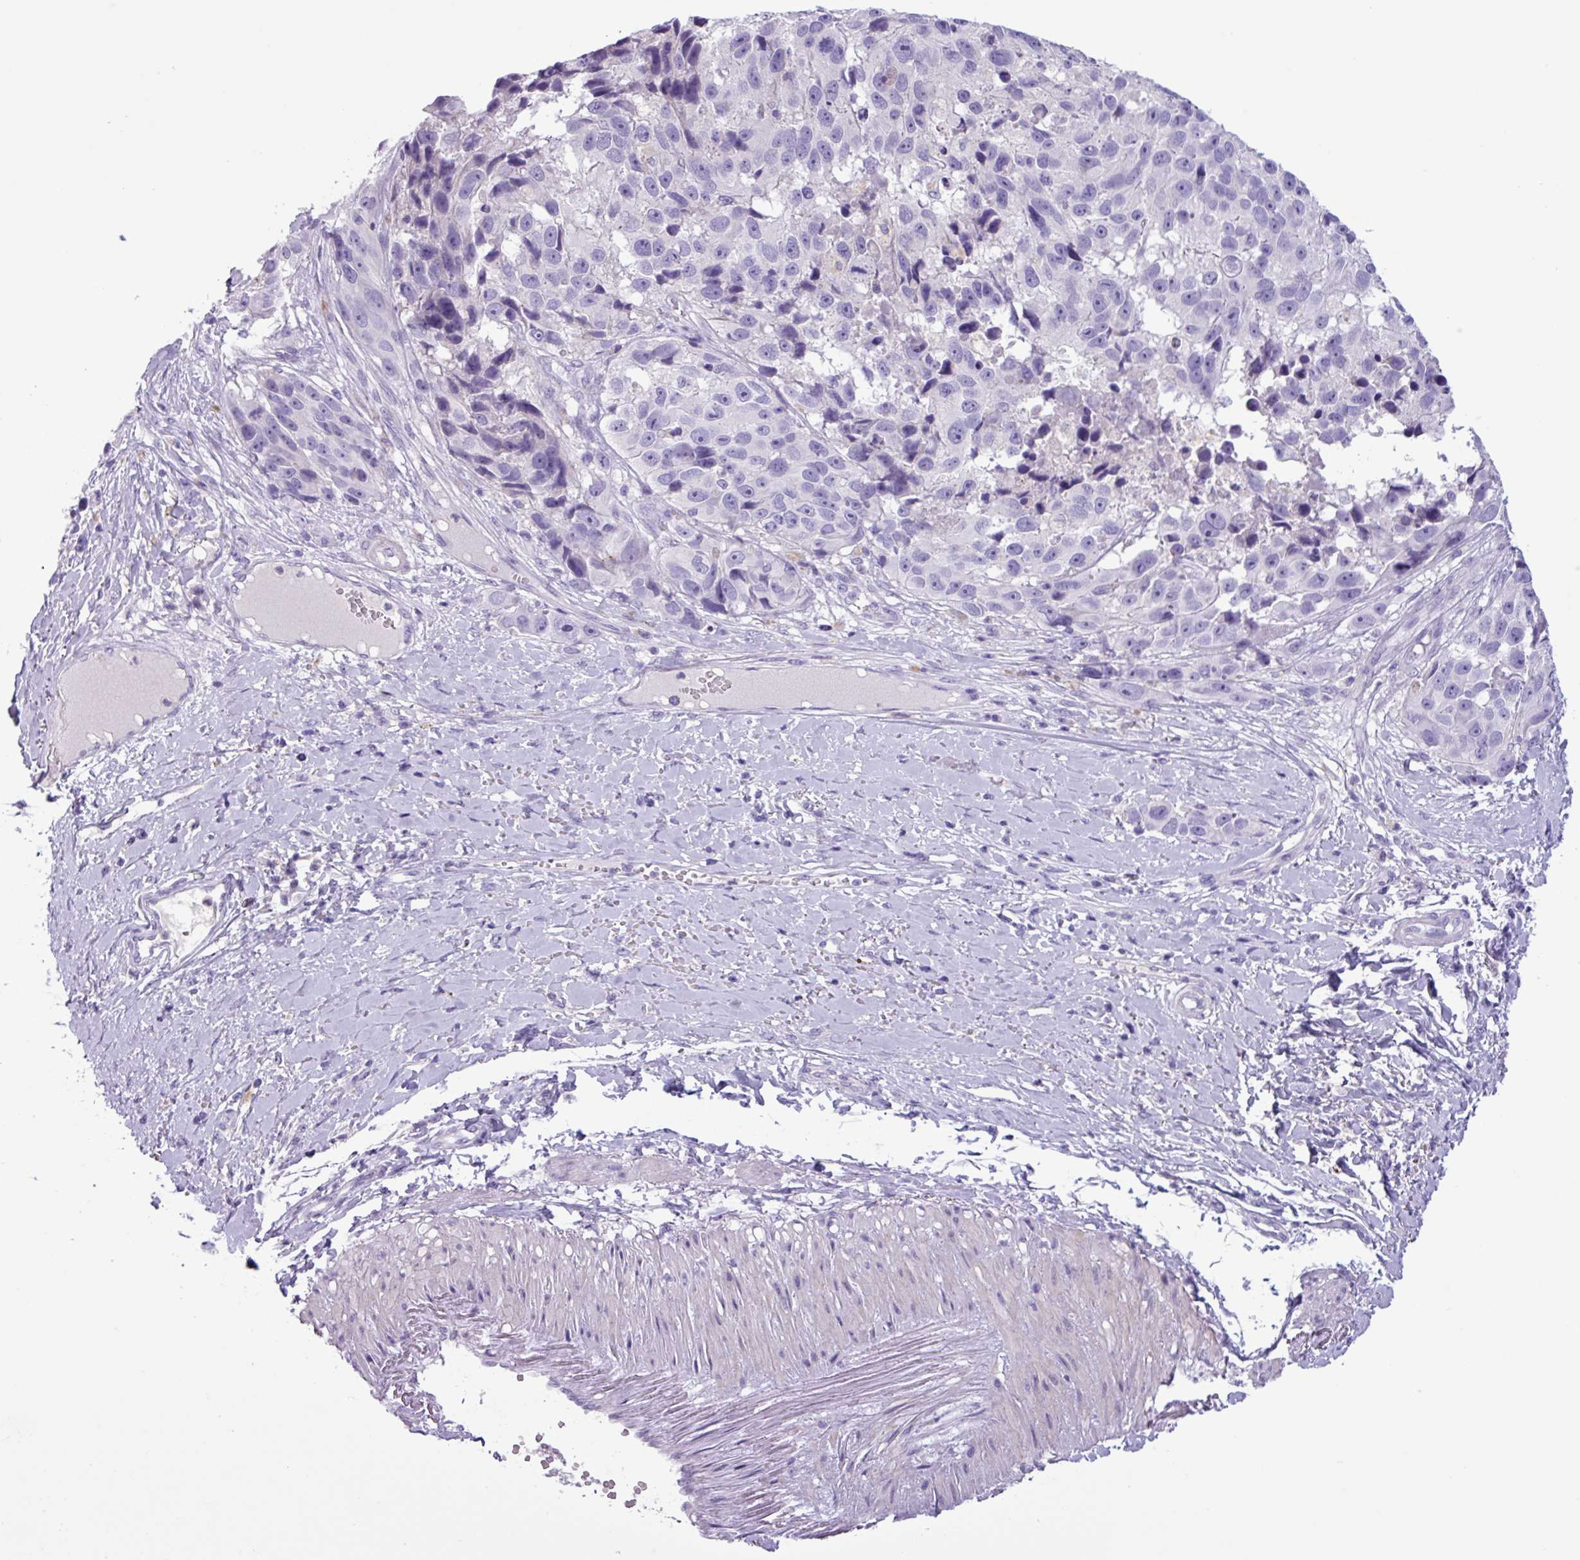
{"staining": {"intensity": "negative", "quantity": "none", "location": "none"}, "tissue": "melanoma", "cell_type": "Tumor cells", "image_type": "cancer", "snomed": [{"axis": "morphology", "description": "Malignant melanoma, NOS"}, {"axis": "topography", "description": "Skin"}], "caption": "This image is of melanoma stained with IHC to label a protein in brown with the nuclei are counter-stained blue. There is no positivity in tumor cells.", "gene": "CYSTM1", "patient": {"sex": "male", "age": 84}}